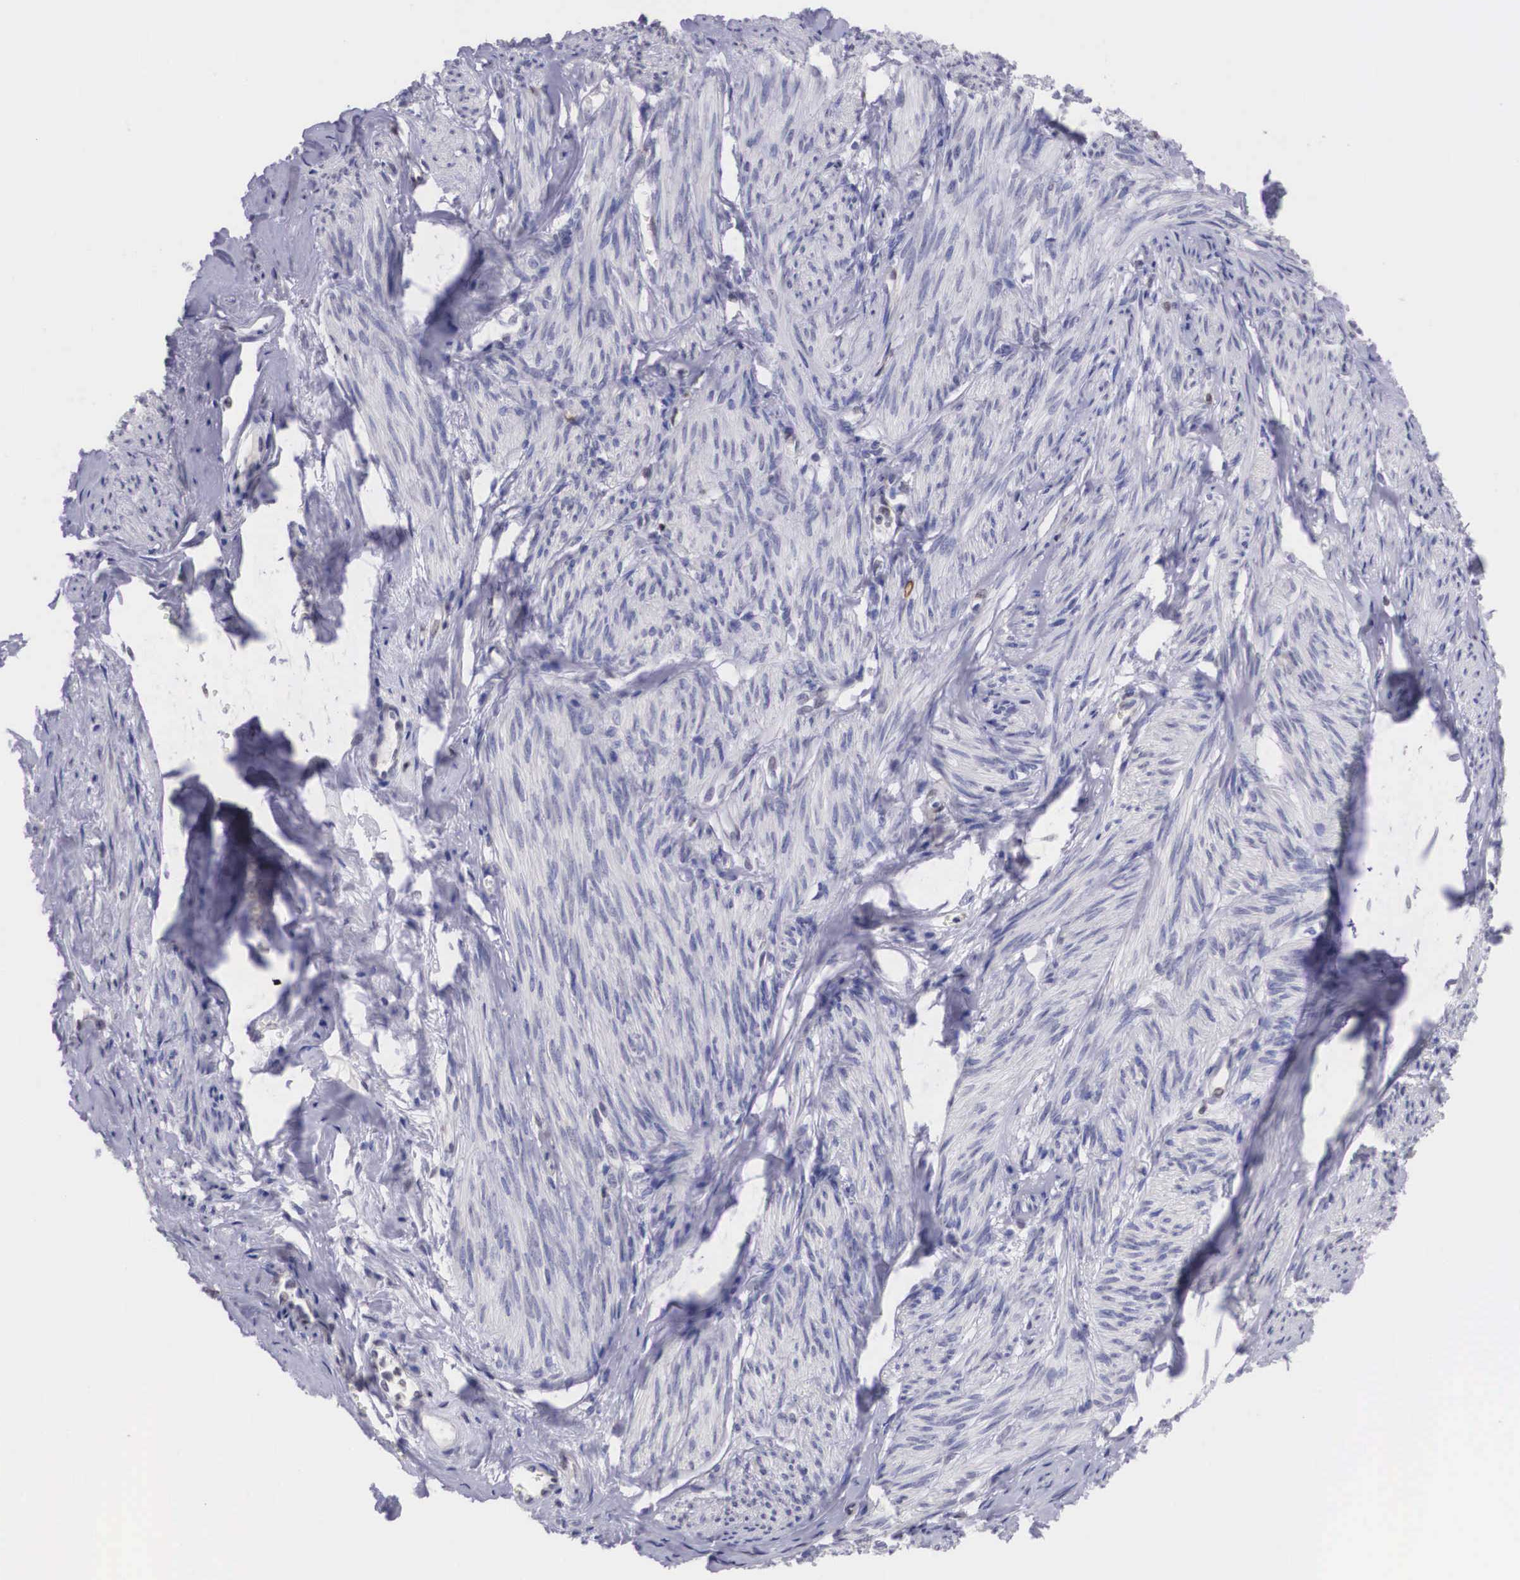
{"staining": {"intensity": "negative", "quantity": "none", "location": "none"}, "tissue": "endometrial cancer", "cell_type": "Tumor cells", "image_type": "cancer", "snomed": [{"axis": "morphology", "description": "Adenocarcinoma, NOS"}, {"axis": "topography", "description": "Endometrium"}], "caption": "Image shows no protein positivity in tumor cells of endometrial cancer (adenocarcinoma) tissue. (Stains: DAB (3,3'-diaminobenzidine) immunohistochemistry (IHC) with hematoxylin counter stain, Microscopy: brightfield microscopy at high magnification).", "gene": "ETV6", "patient": {"sex": "female", "age": 76}}